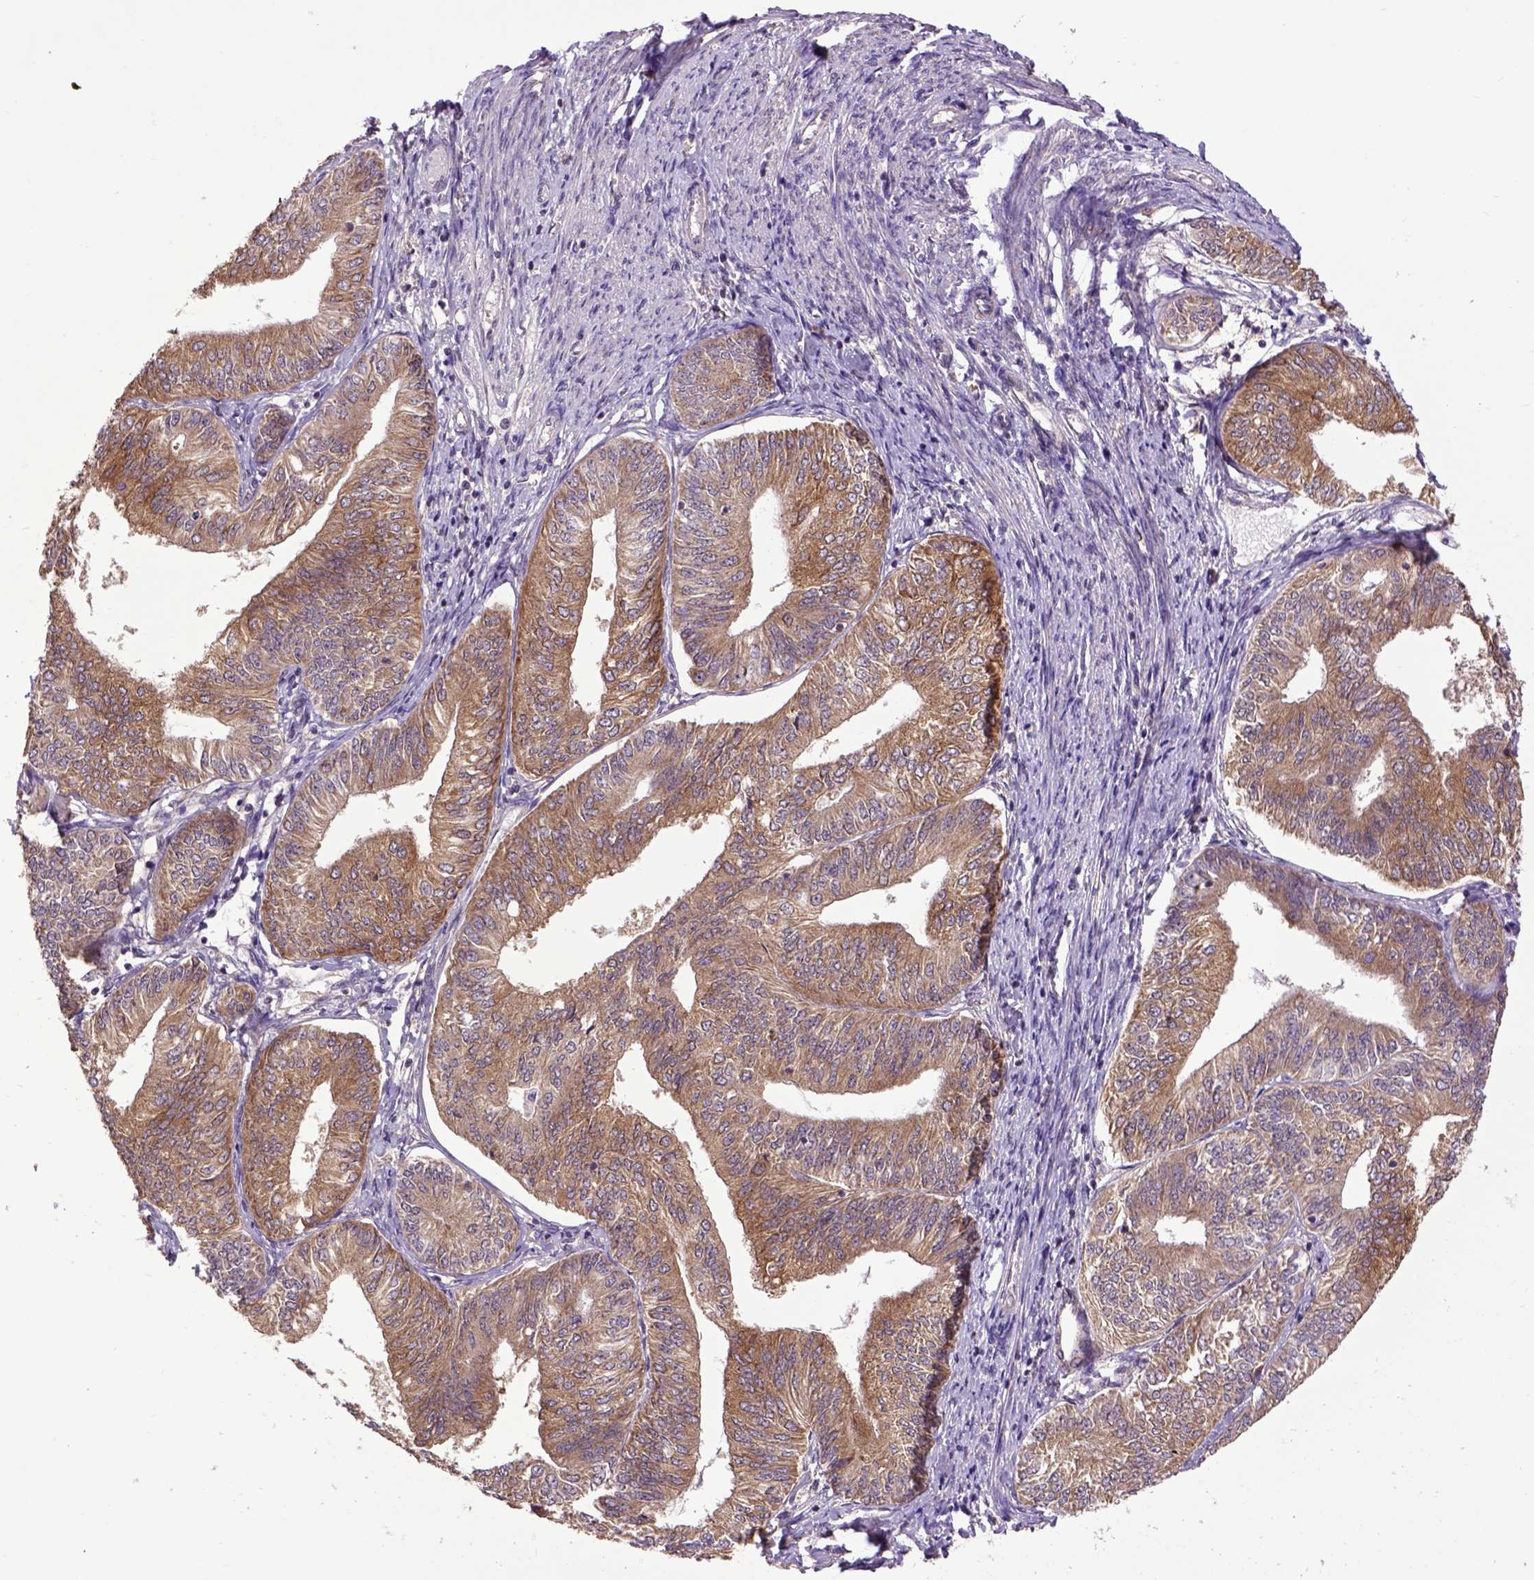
{"staining": {"intensity": "moderate", "quantity": ">75%", "location": "cytoplasmic/membranous"}, "tissue": "endometrial cancer", "cell_type": "Tumor cells", "image_type": "cancer", "snomed": [{"axis": "morphology", "description": "Adenocarcinoma, NOS"}, {"axis": "topography", "description": "Endometrium"}], "caption": "Tumor cells exhibit moderate cytoplasmic/membranous staining in approximately >75% of cells in endometrial cancer.", "gene": "ARL1", "patient": {"sex": "female", "age": 58}}